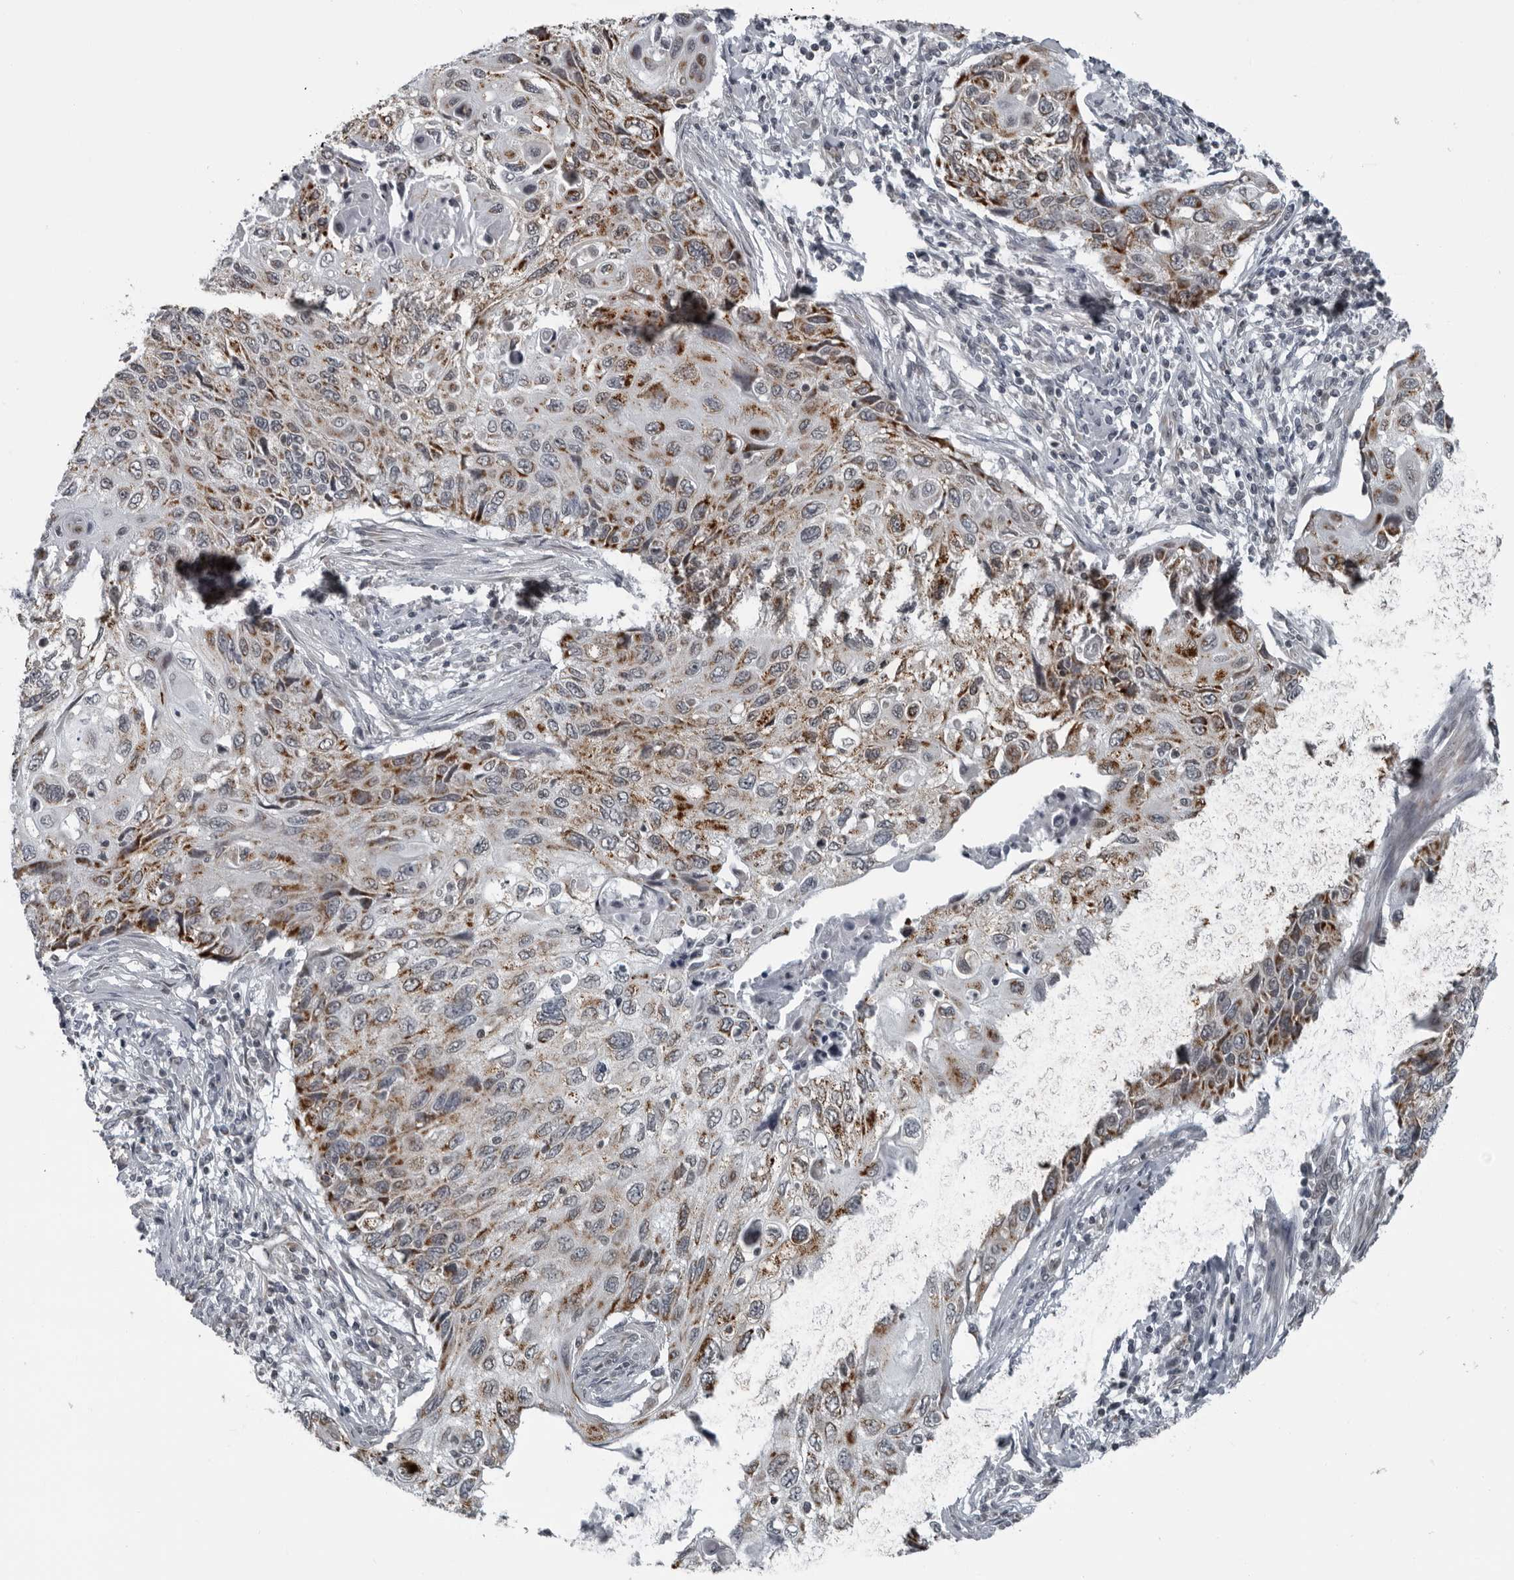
{"staining": {"intensity": "moderate", "quantity": ">75%", "location": "cytoplasmic/membranous"}, "tissue": "cervical cancer", "cell_type": "Tumor cells", "image_type": "cancer", "snomed": [{"axis": "morphology", "description": "Squamous cell carcinoma, NOS"}, {"axis": "topography", "description": "Cervix"}], "caption": "Tumor cells demonstrate medium levels of moderate cytoplasmic/membranous staining in about >75% of cells in human squamous cell carcinoma (cervical). The protein is stained brown, and the nuclei are stained in blue (DAB (3,3'-diaminobenzidine) IHC with brightfield microscopy, high magnification).", "gene": "RTCA", "patient": {"sex": "female", "age": 70}}